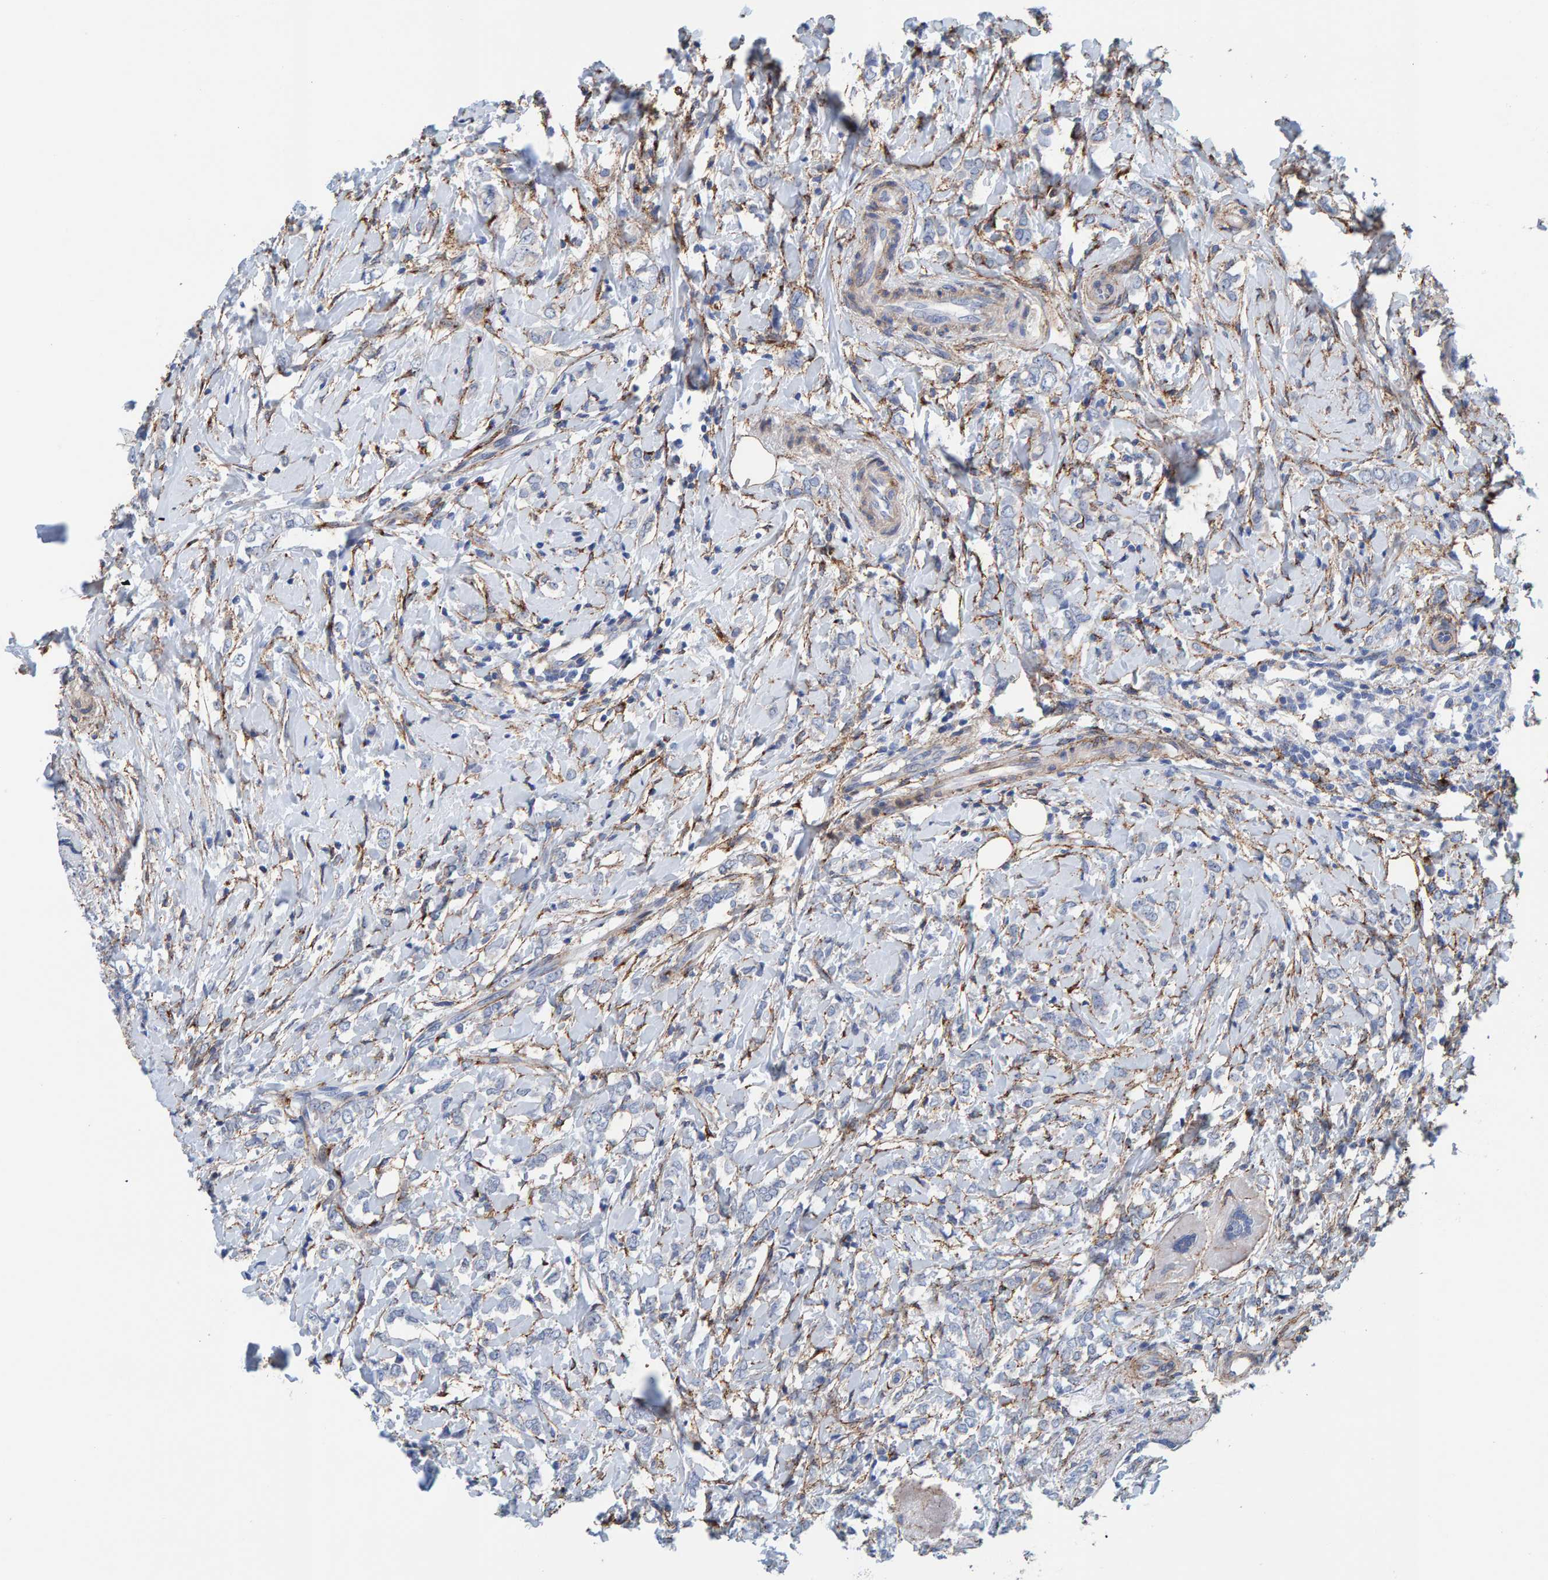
{"staining": {"intensity": "negative", "quantity": "none", "location": "none"}, "tissue": "breast cancer", "cell_type": "Tumor cells", "image_type": "cancer", "snomed": [{"axis": "morphology", "description": "Normal tissue, NOS"}, {"axis": "morphology", "description": "Lobular carcinoma"}, {"axis": "topography", "description": "Breast"}], "caption": "An IHC image of breast cancer (lobular carcinoma) is shown. There is no staining in tumor cells of breast cancer (lobular carcinoma).", "gene": "LRP1", "patient": {"sex": "female", "age": 47}}